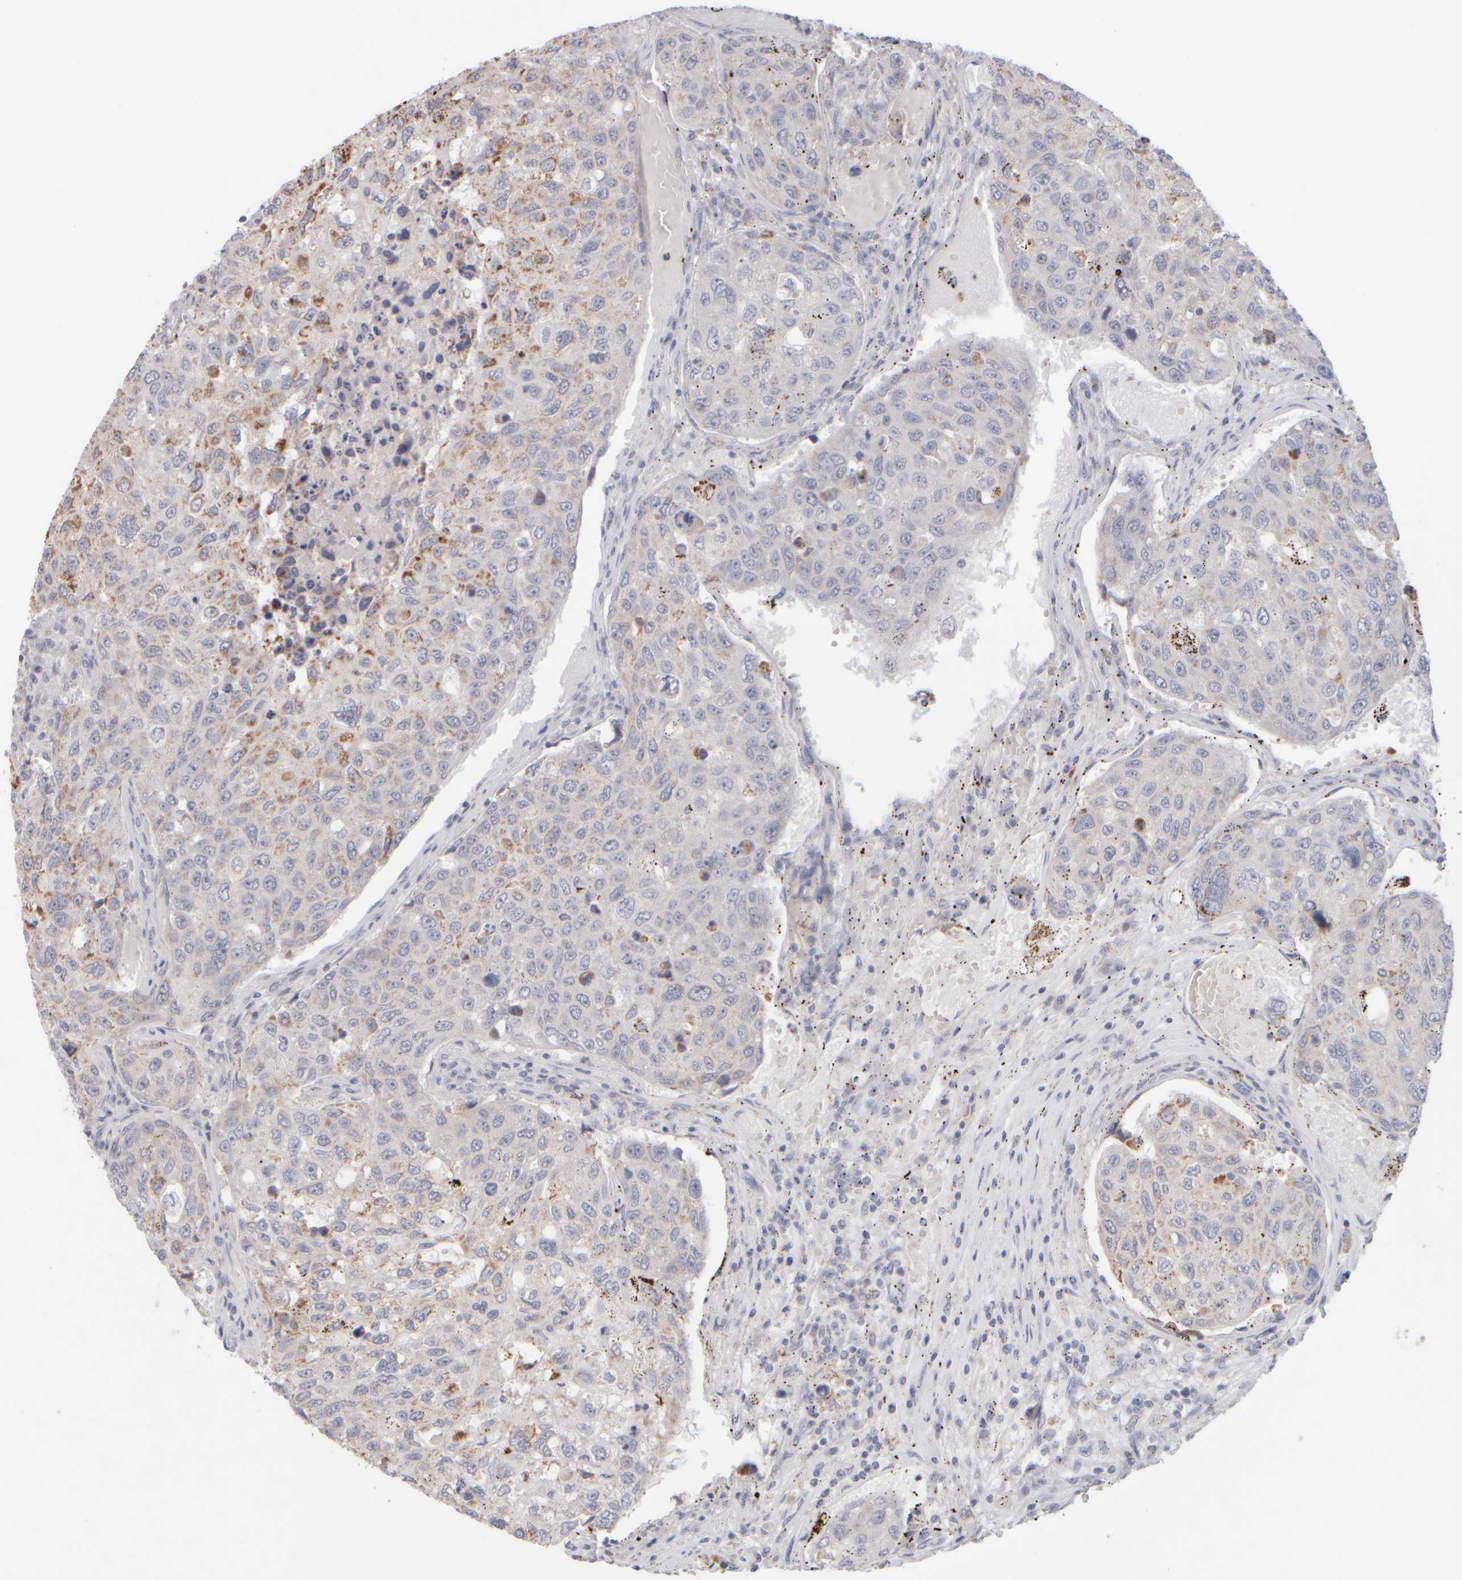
{"staining": {"intensity": "moderate", "quantity": "<25%", "location": "cytoplasmic/membranous"}, "tissue": "urothelial cancer", "cell_type": "Tumor cells", "image_type": "cancer", "snomed": [{"axis": "morphology", "description": "Urothelial carcinoma, High grade"}, {"axis": "topography", "description": "Lymph node"}, {"axis": "topography", "description": "Urinary bladder"}], "caption": "Immunohistochemical staining of urothelial carcinoma (high-grade) reveals low levels of moderate cytoplasmic/membranous protein expression in about <25% of tumor cells. The protein of interest is shown in brown color, while the nuclei are stained blue.", "gene": "ZNF112", "patient": {"sex": "male", "age": 51}}